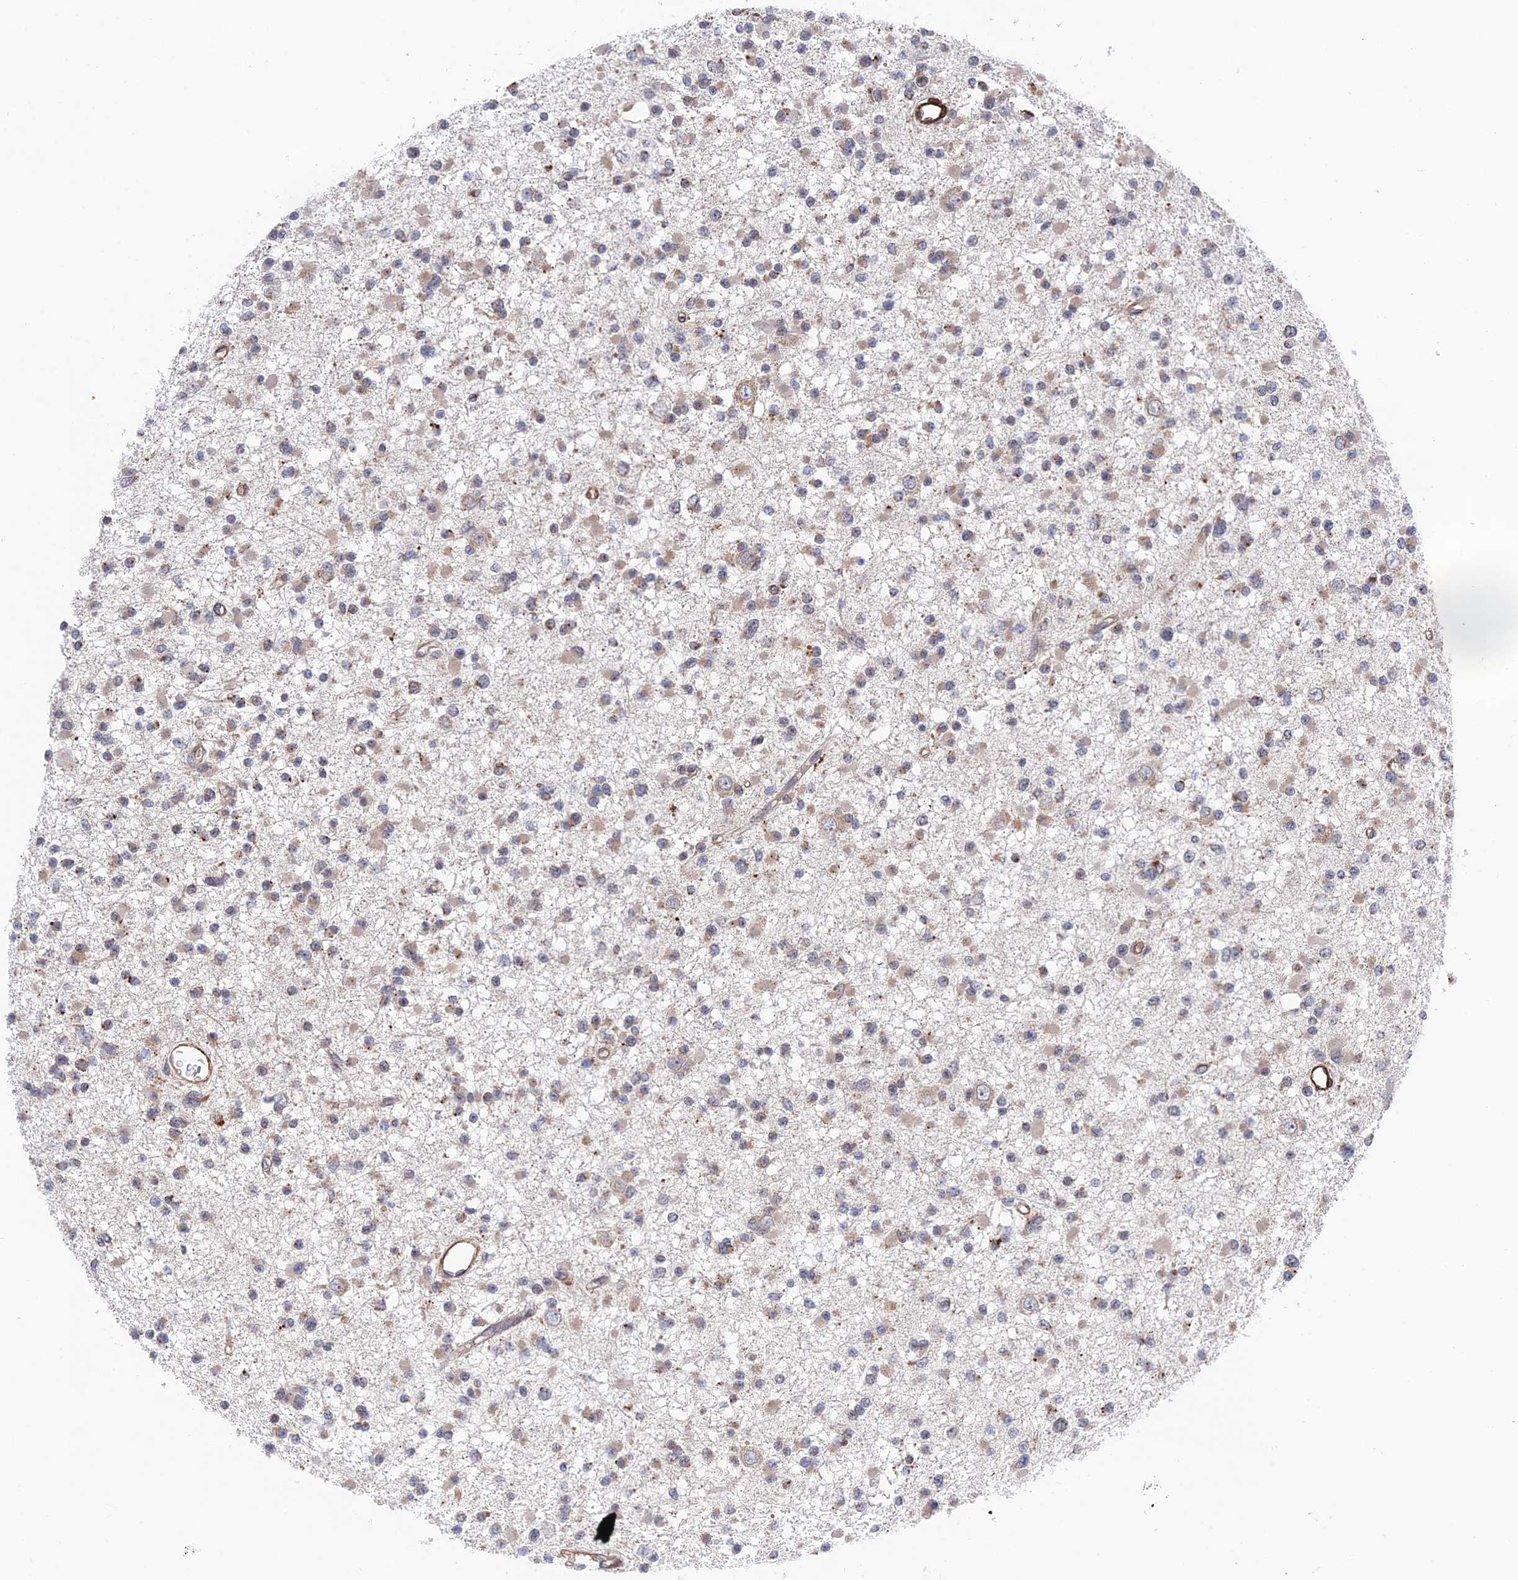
{"staining": {"intensity": "weak", "quantity": "<25%", "location": "cytoplasmic/membranous"}, "tissue": "glioma", "cell_type": "Tumor cells", "image_type": "cancer", "snomed": [{"axis": "morphology", "description": "Glioma, malignant, Low grade"}, {"axis": "topography", "description": "Brain"}], "caption": "High magnification brightfield microscopy of malignant low-grade glioma stained with DAB (3,3'-diaminobenzidine) (brown) and counterstained with hematoxylin (blue): tumor cells show no significant expression.", "gene": "ZNF320", "patient": {"sex": "female", "age": 22}}